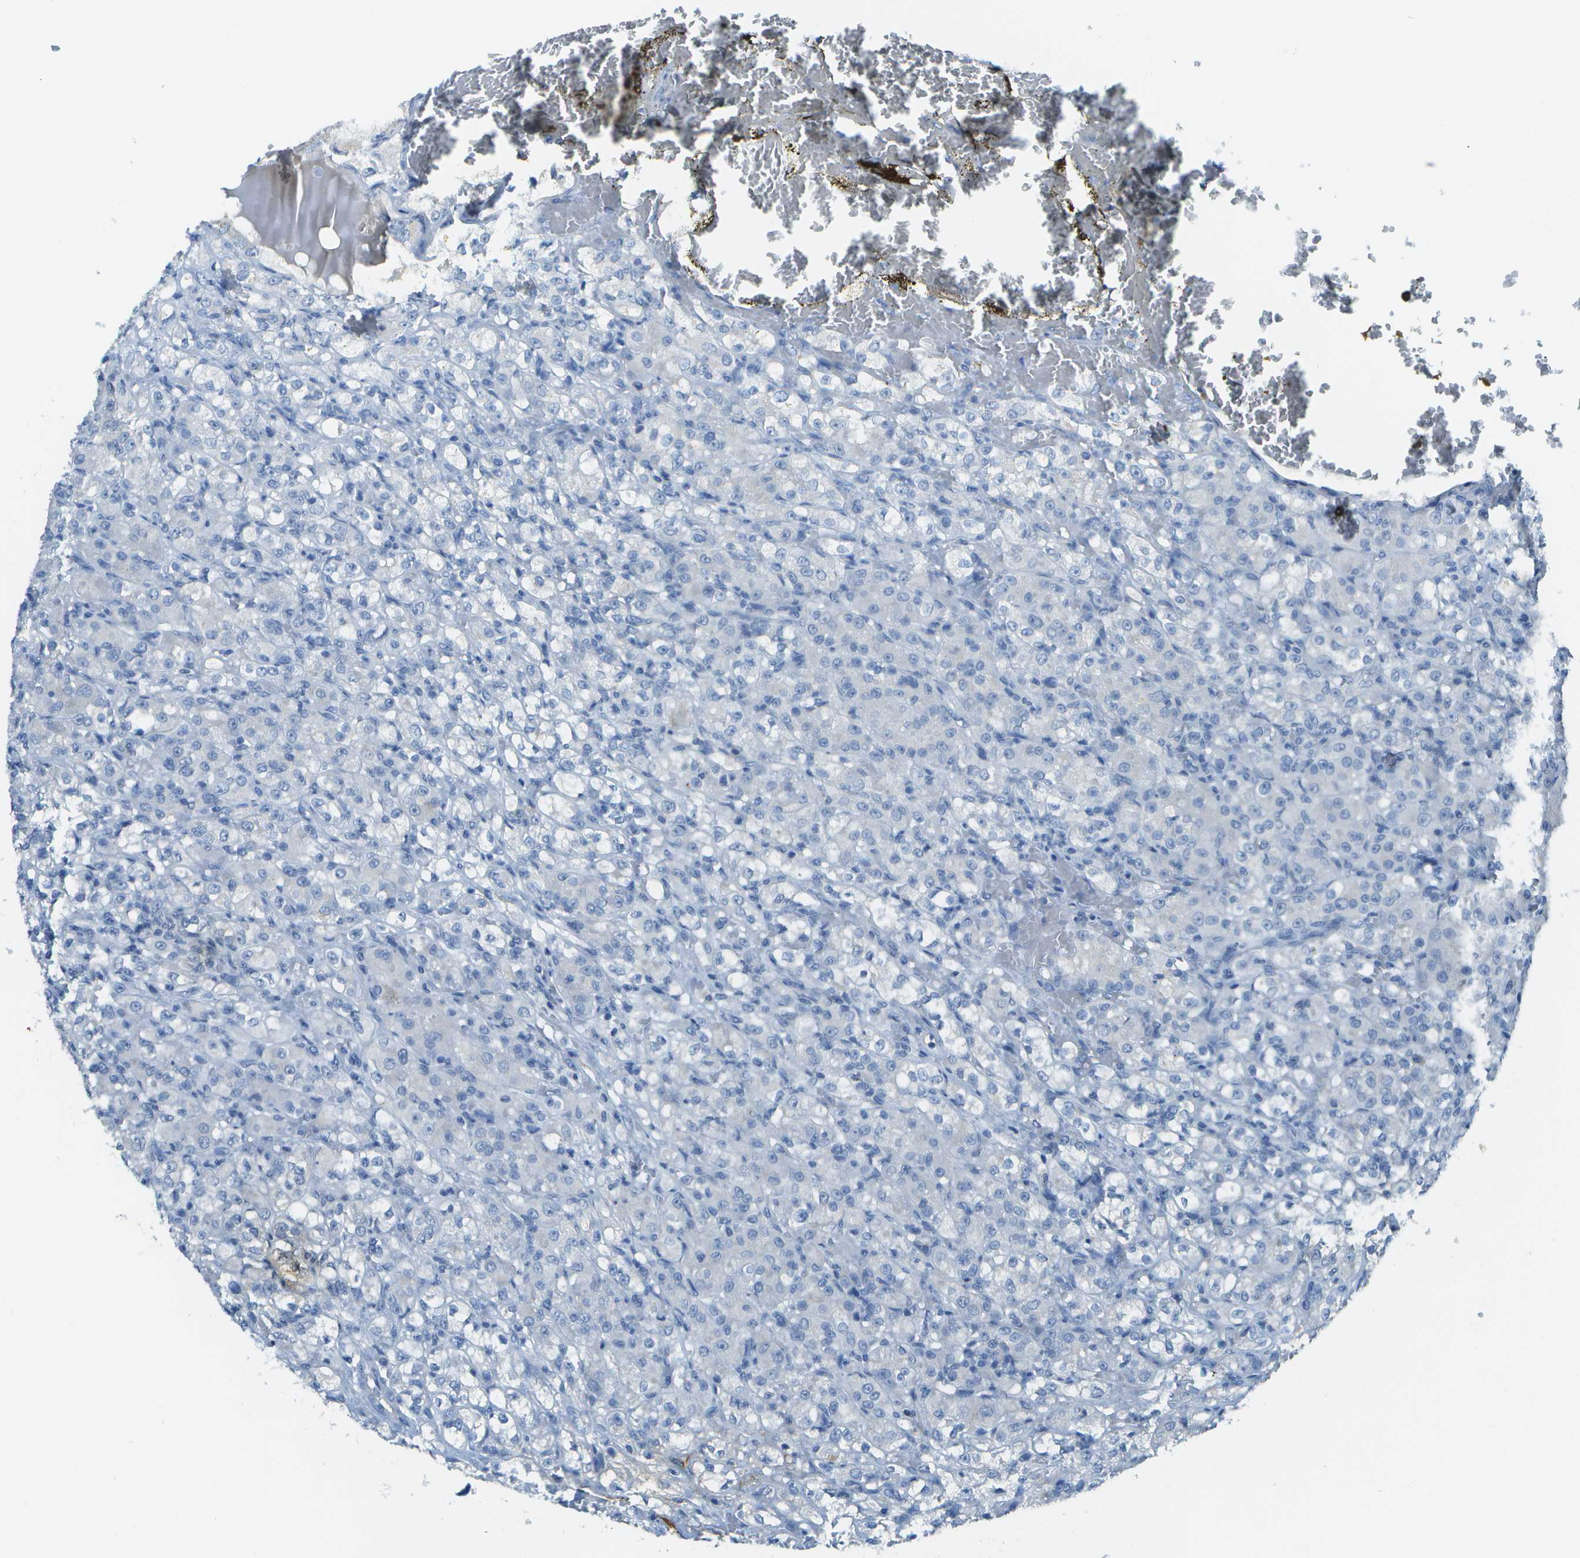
{"staining": {"intensity": "negative", "quantity": "none", "location": "none"}, "tissue": "renal cancer", "cell_type": "Tumor cells", "image_type": "cancer", "snomed": [{"axis": "morphology", "description": "Normal tissue, NOS"}, {"axis": "morphology", "description": "Adenocarcinoma, NOS"}, {"axis": "topography", "description": "Kidney"}], "caption": "Protein analysis of renal cancer (adenocarcinoma) displays no significant expression in tumor cells.", "gene": "C1S", "patient": {"sex": "male", "age": 61}}